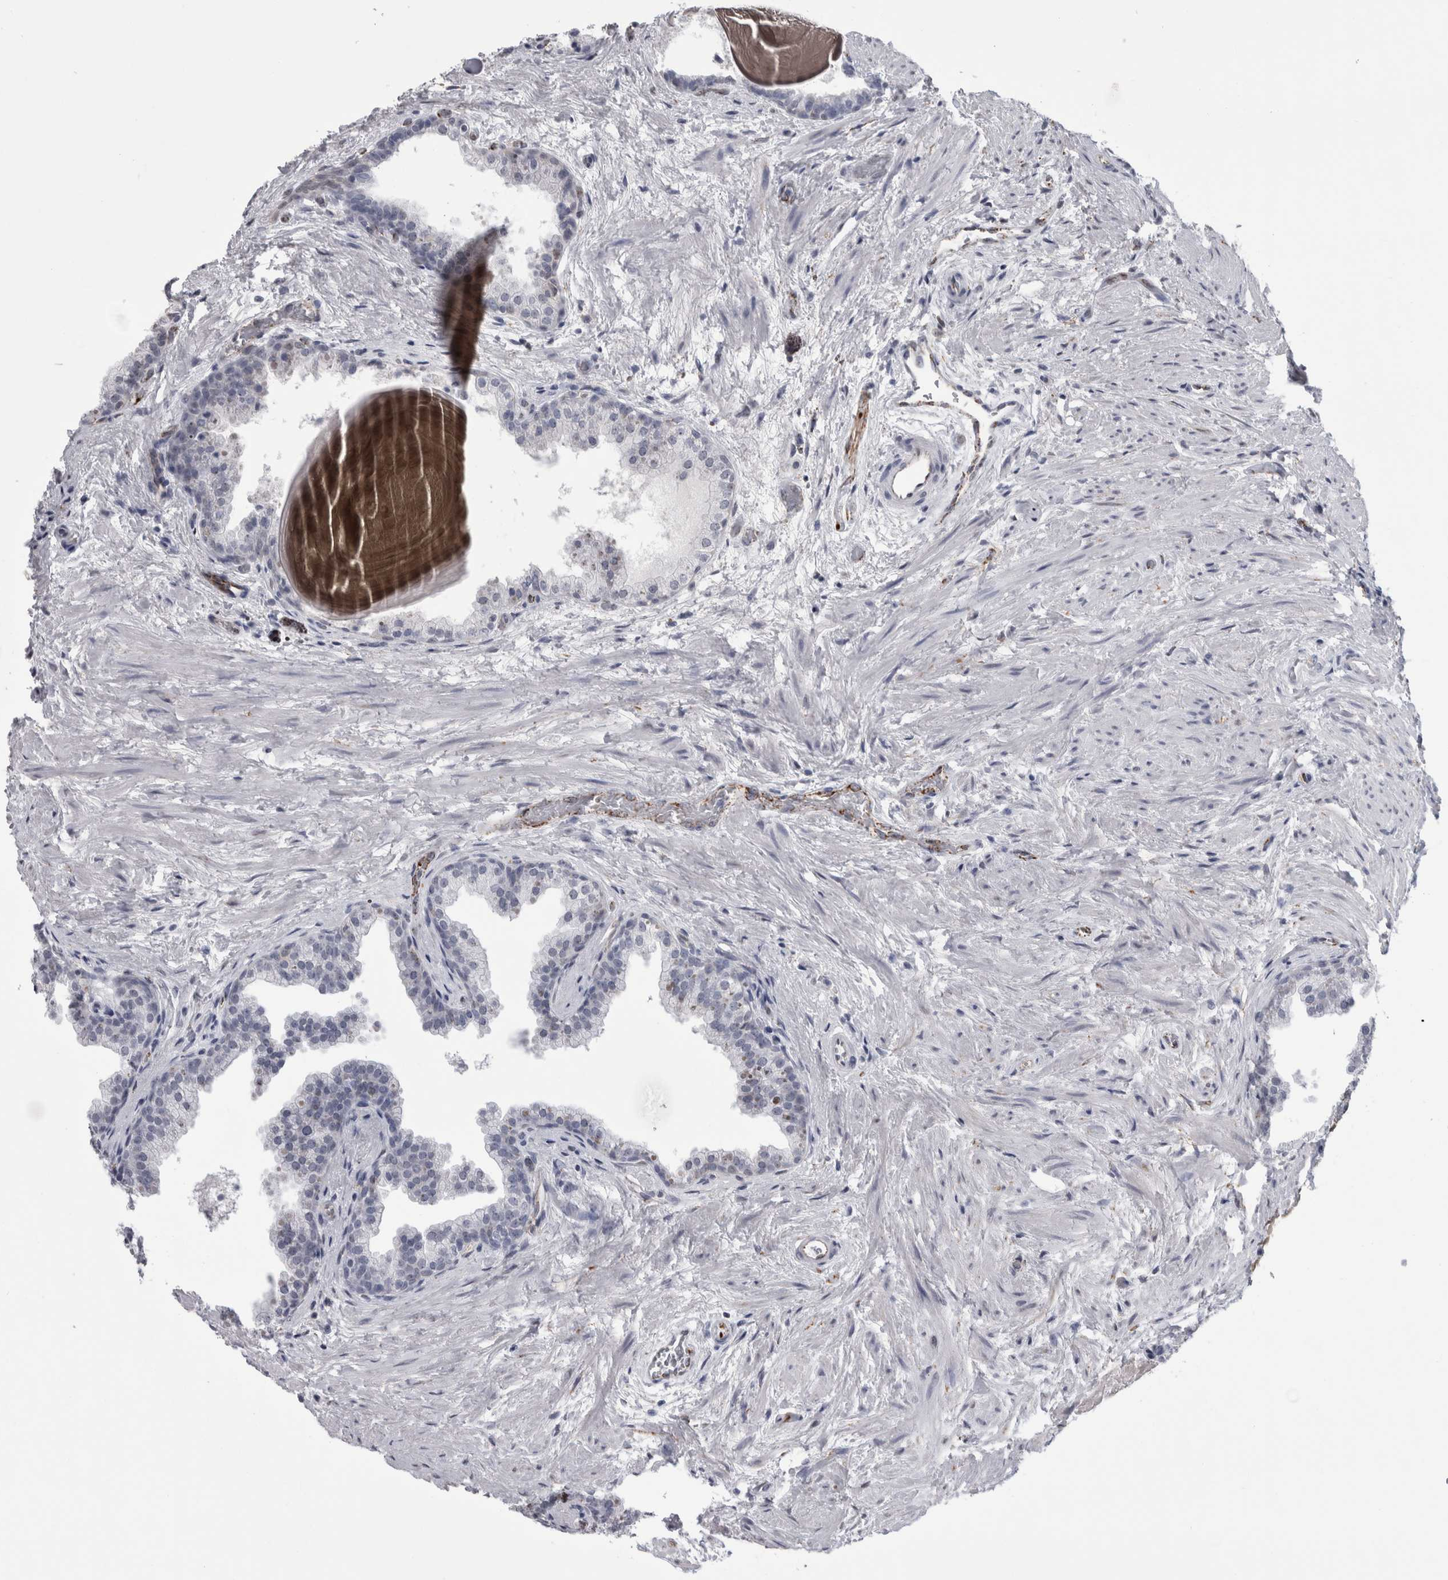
{"staining": {"intensity": "negative", "quantity": "none", "location": "none"}, "tissue": "prostate", "cell_type": "Glandular cells", "image_type": "normal", "snomed": [{"axis": "morphology", "description": "Normal tissue, NOS"}, {"axis": "topography", "description": "Prostate"}], "caption": "This is a histopathology image of immunohistochemistry staining of benign prostate, which shows no expression in glandular cells.", "gene": "ACOT7", "patient": {"sex": "male", "age": 48}}